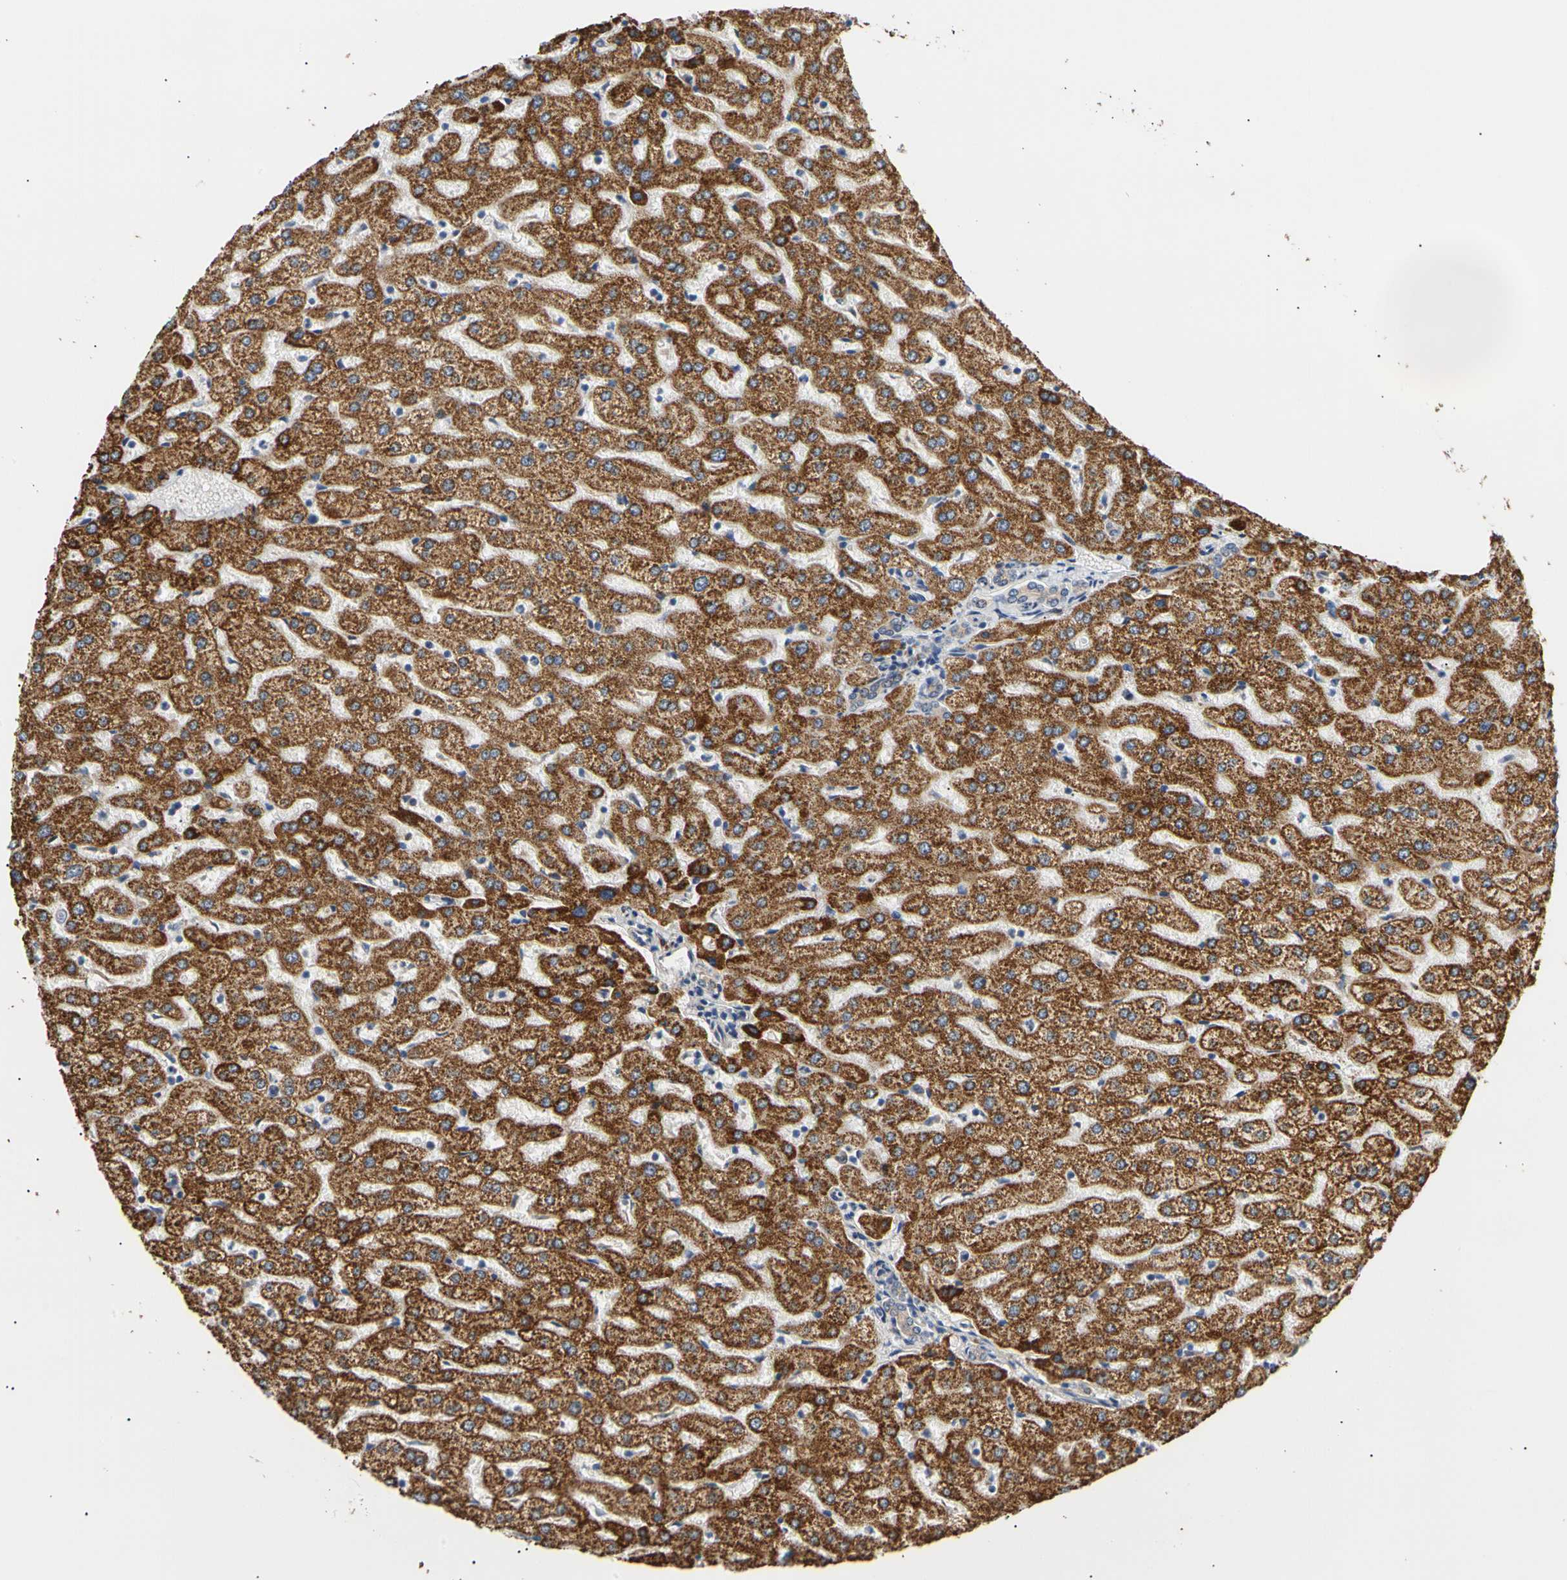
{"staining": {"intensity": "weak", "quantity": ">75%", "location": "cytoplasmic/membranous"}, "tissue": "liver", "cell_type": "Cholangiocytes", "image_type": "normal", "snomed": [{"axis": "morphology", "description": "Normal tissue, NOS"}, {"axis": "morphology", "description": "Fibrosis, NOS"}, {"axis": "topography", "description": "Liver"}], "caption": "Immunohistochemical staining of benign human liver reveals low levels of weak cytoplasmic/membranous staining in about >75% of cholangiocytes. The staining was performed using DAB to visualize the protein expression in brown, while the nuclei were stained in blue with hematoxylin (Magnification: 20x).", "gene": "ACAT1", "patient": {"sex": "female", "age": 29}}